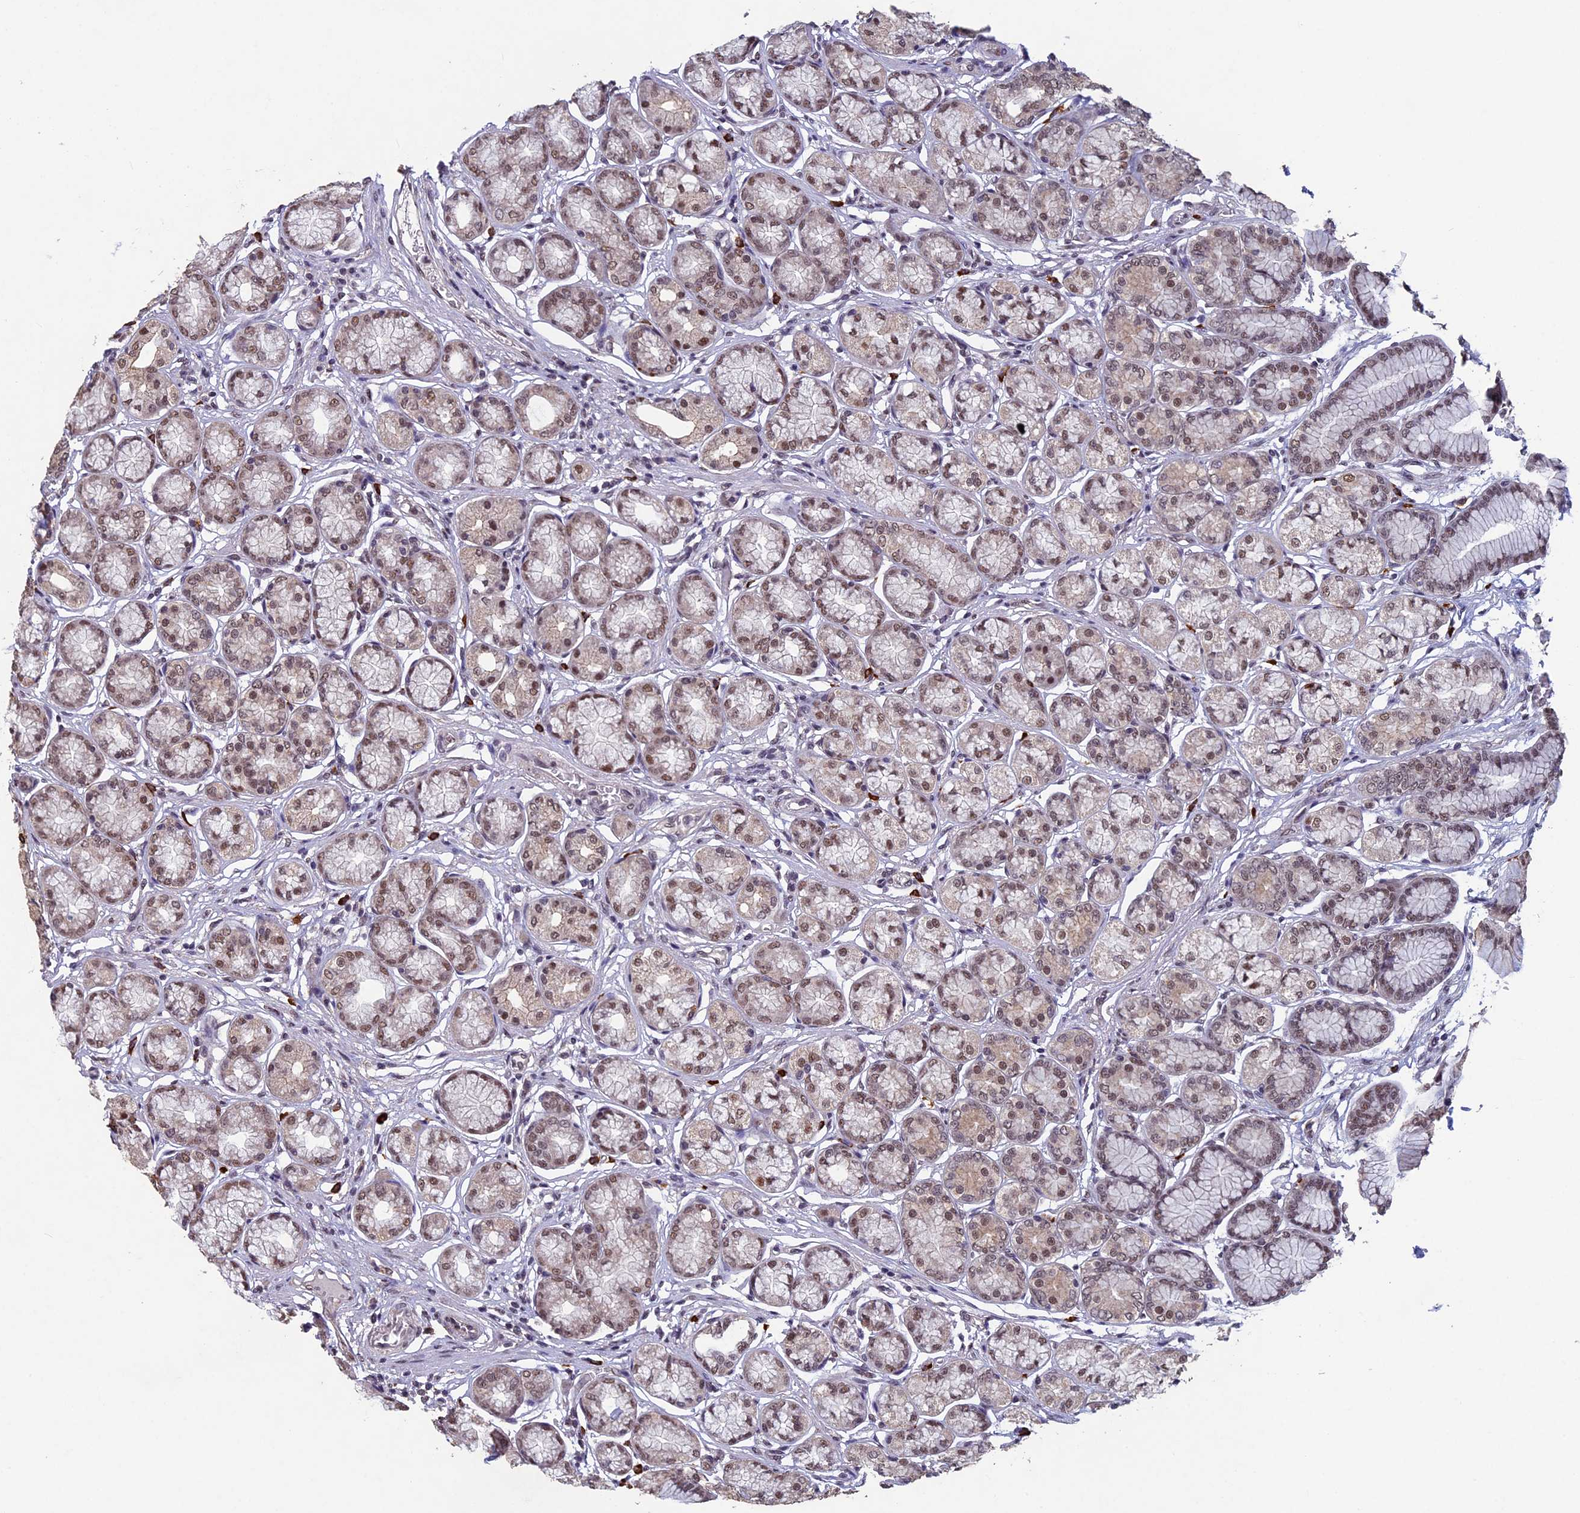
{"staining": {"intensity": "strong", "quantity": "25%-75%", "location": "nuclear"}, "tissue": "stomach", "cell_type": "Glandular cells", "image_type": "normal", "snomed": [{"axis": "morphology", "description": "Normal tissue, NOS"}, {"axis": "morphology", "description": "Adenocarcinoma, NOS"}, {"axis": "morphology", "description": "Adenocarcinoma, High grade"}, {"axis": "topography", "description": "Stomach, upper"}, {"axis": "topography", "description": "Stomach"}], "caption": "IHC photomicrograph of unremarkable stomach: stomach stained using IHC shows high levels of strong protein expression localized specifically in the nuclear of glandular cells, appearing as a nuclear brown color.", "gene": "RNF40", "patient": {"sex": "female", "age": 65}}